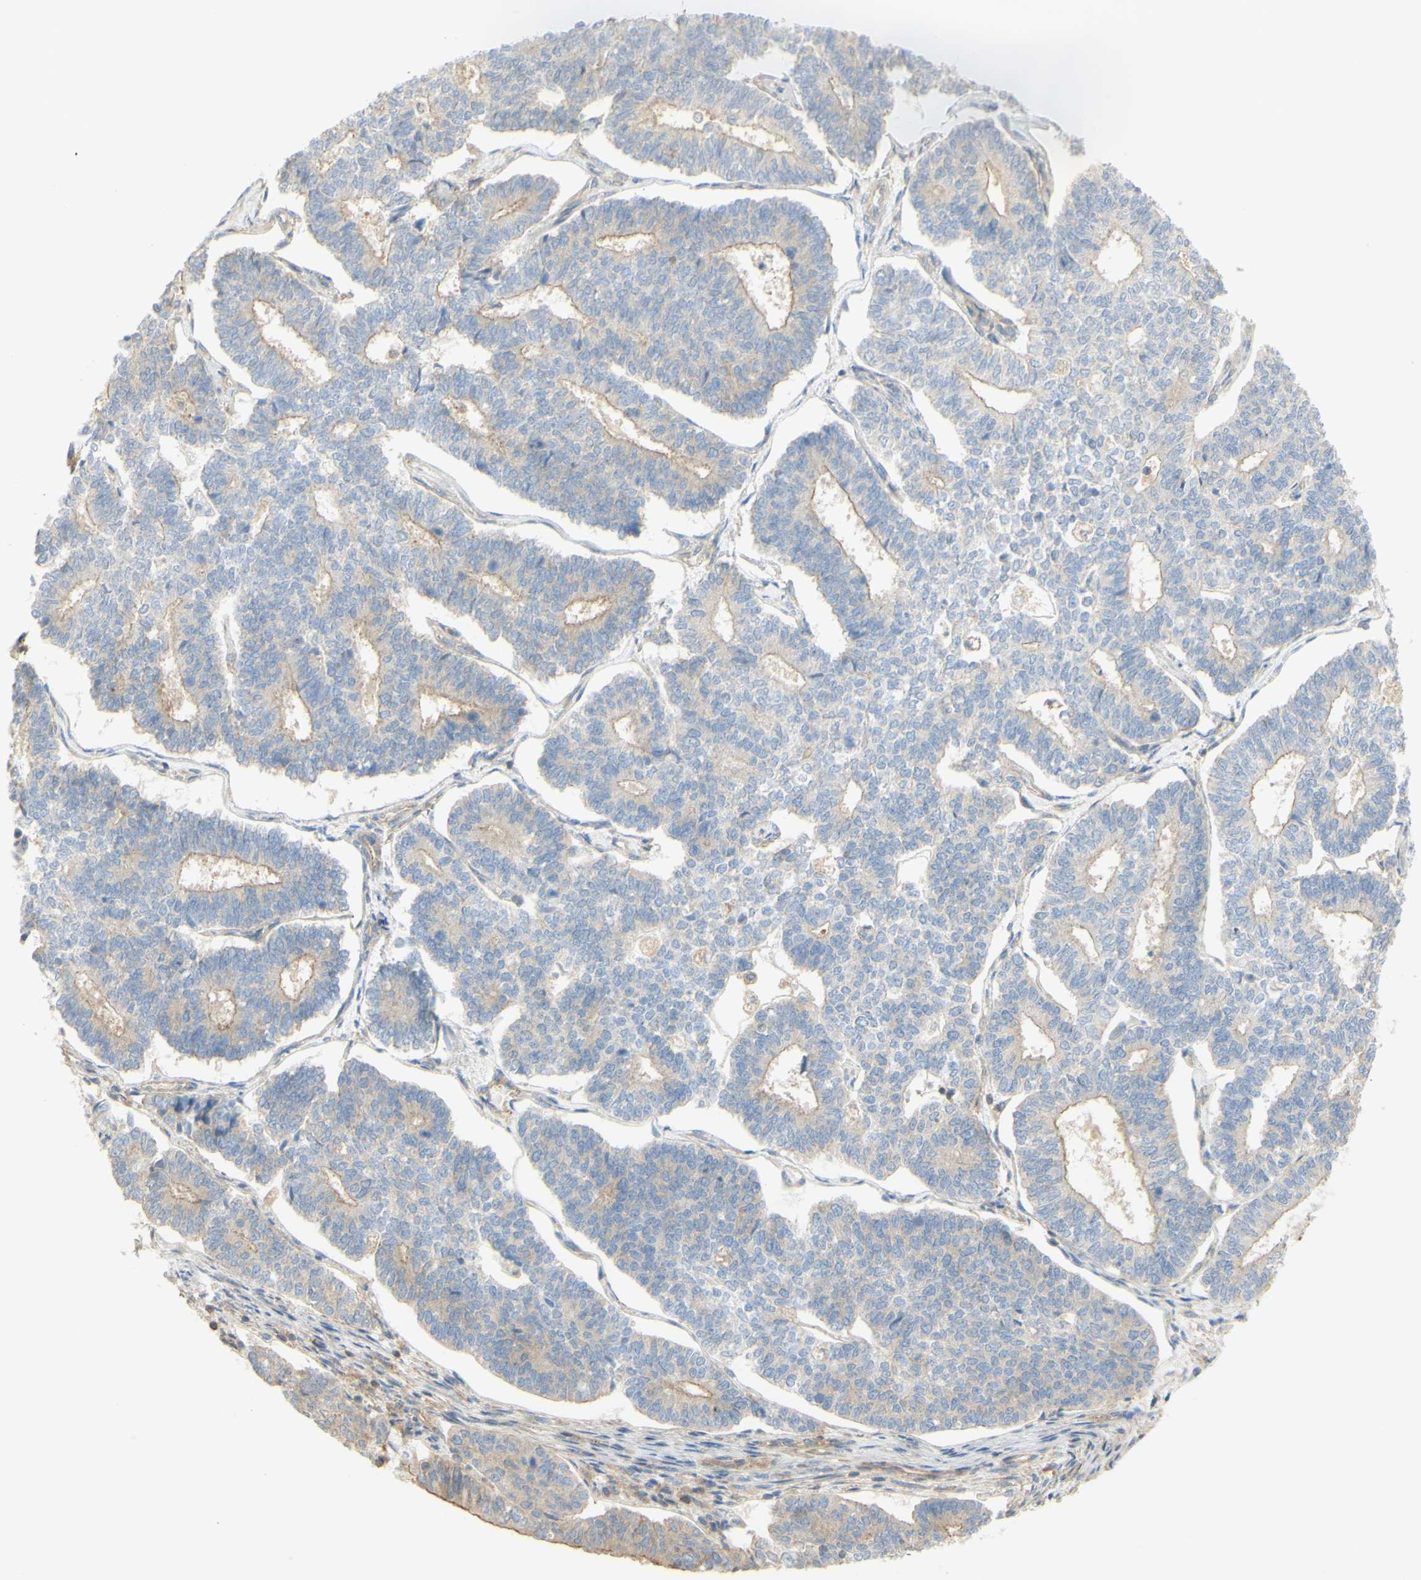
{"staining": {"intensity": "weak", "quantity": "25%-75%", "location": "cytoplasmic/membranous"}, "tissue": "endometrial cancer", "cell_type": "Tumor cells", "image_type": "cancer", "snomed": [{"axis": "morphology", "description": "Adenocarcinoma, NOS"}, {"axis": "topography", "description": "Endometrium"}], "caption": "About 25%-75% of tumor cells in endometrial adenocarcinoma demonstrate weak cytoplasmic/membranous protein positivity as visualized by brown immunohistochemical staining.", "gene": "IKBKG", "patient": {"sex": "female", "age": 70}}